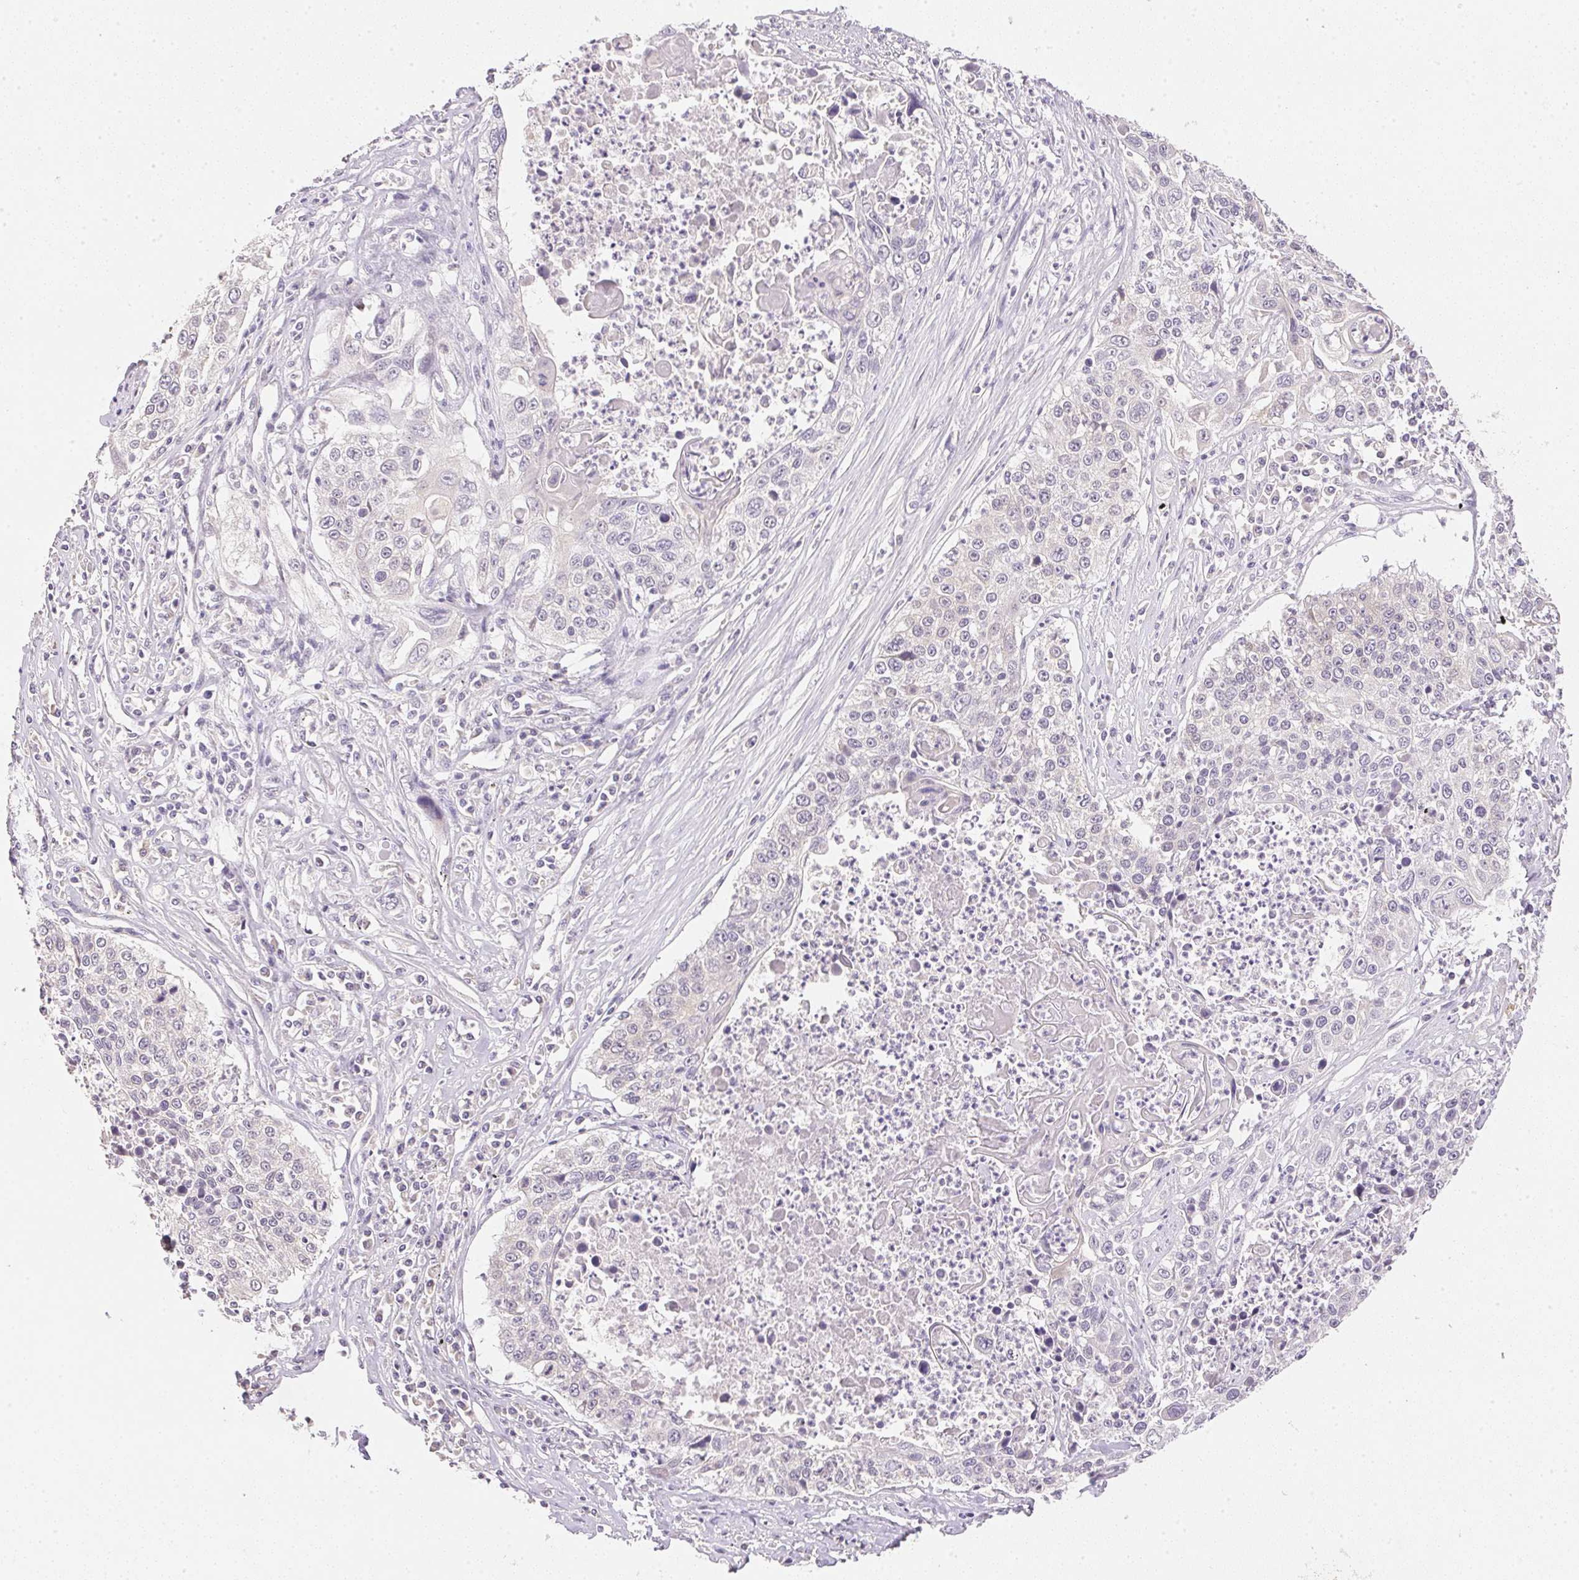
{"staining": {"intensity": "negative", "quantity": "none", "location": "none"}, "tissue": "lung cancer", "cell_type": "Tumor cells", "image_type": "cancer", "snomed": [{"axis": "morphology", "description": "Squamous cell carcinoma, NOS"}, {"axis": "morphology", "description": "Squamous cell carcinoma, metastatic, NOS"}, {"axis": "topography", "description": "Lung"}, {"axis": "topography", "description": "Pleura, NOS"}], "caption": "This is an IHC micrograph of human lung cancer. There is no staining in tumor cells.", "gene": "DHCR24", "patient": {"sex": "male", "age": 72}}